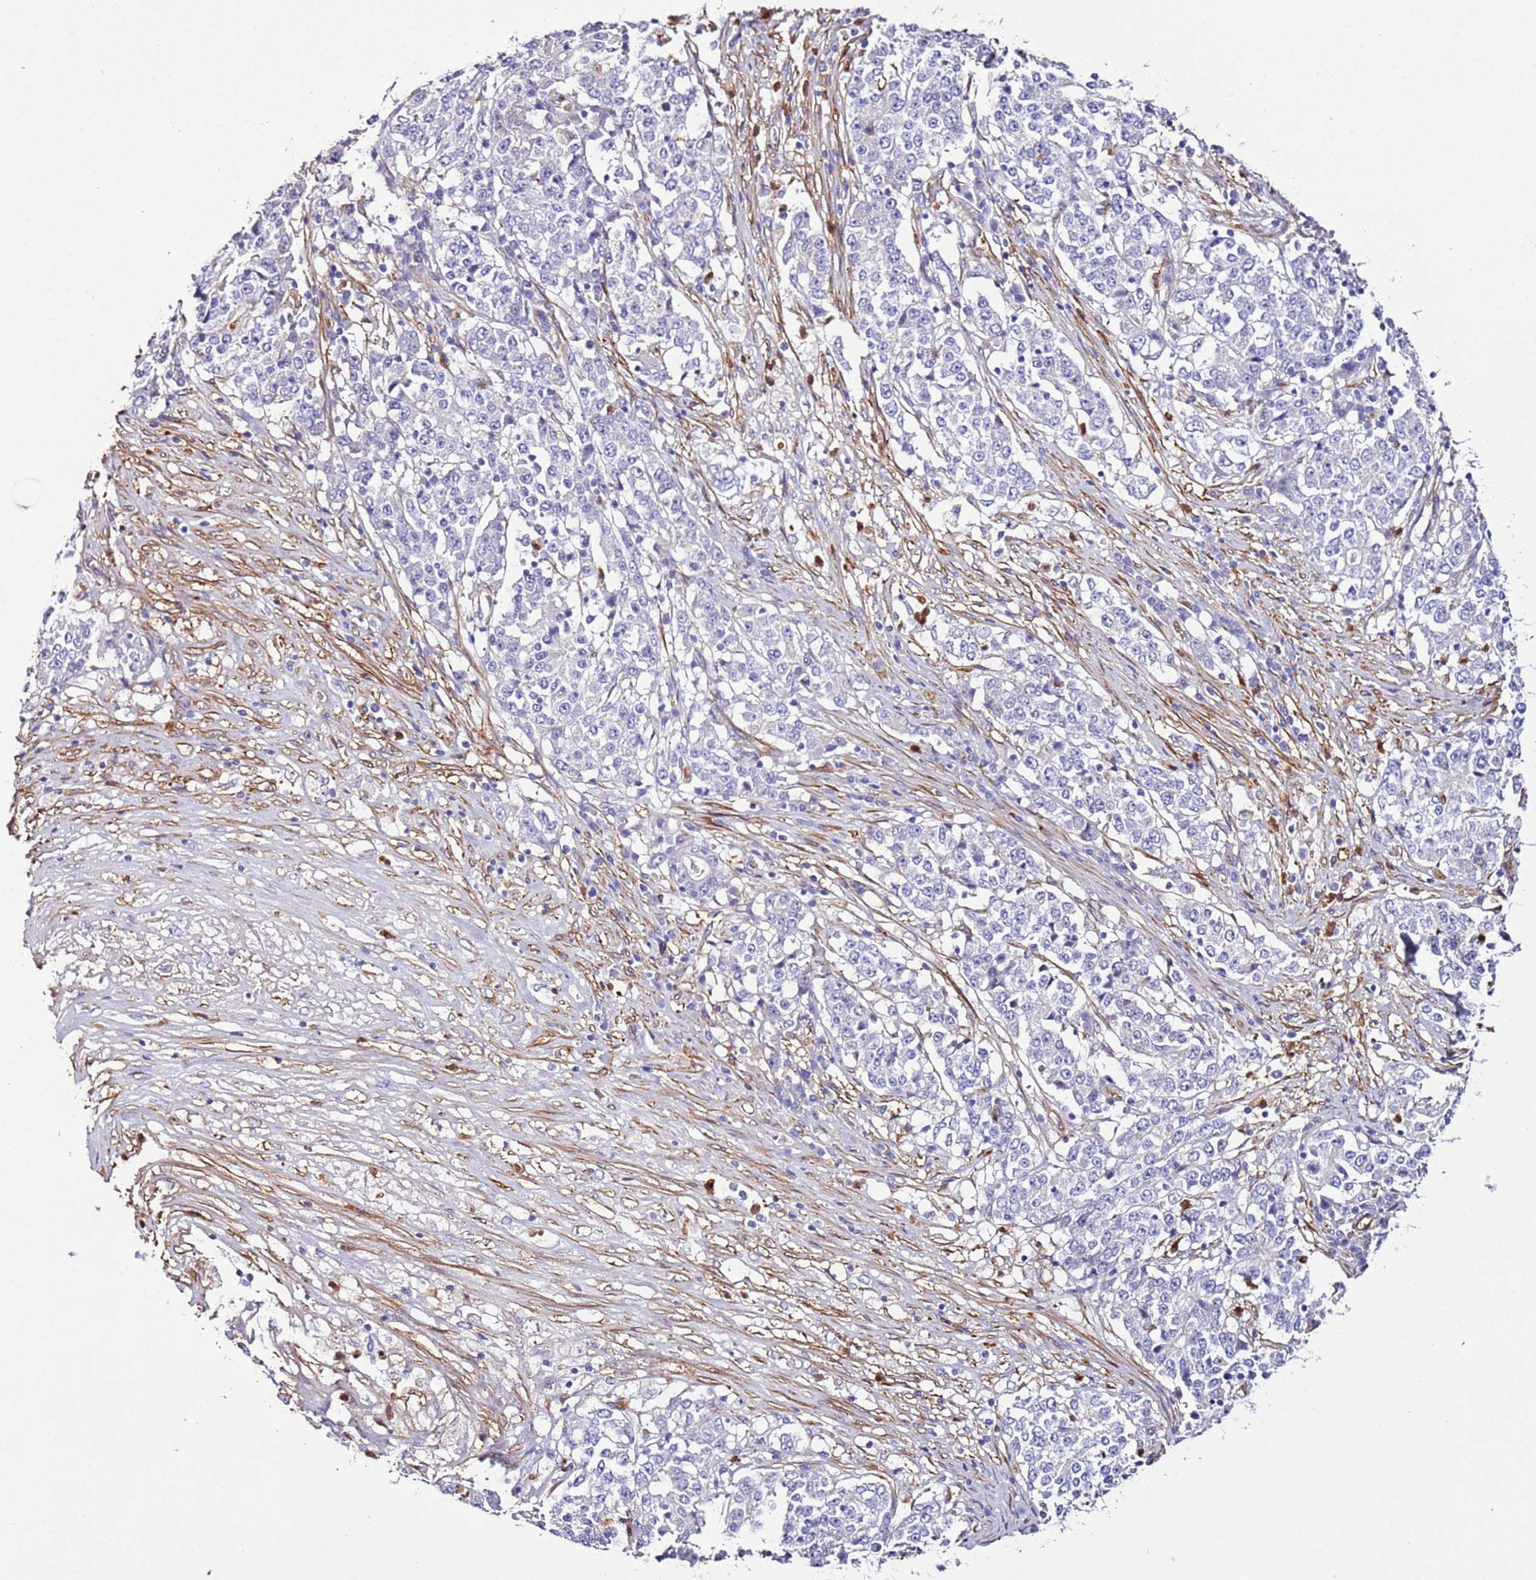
{"staining": {"intensity": "negative", "quantity": "none", "location": "none"}, "tissue": "stomach cancer", "cell_type": "Tumor cells", "image_type": "cancer", "snomed": [{"axis": "morphology", "description": "Adenocarcinoma, NOS"}, {"axis": "topography", "description": "Stomach"}], "caption": "IHC image of stomach cancer stained for a protein (brown), which shows no staining in tumor cells.", "gene": "FAM174C", "patient": {"sex": "male", "age": 59}}